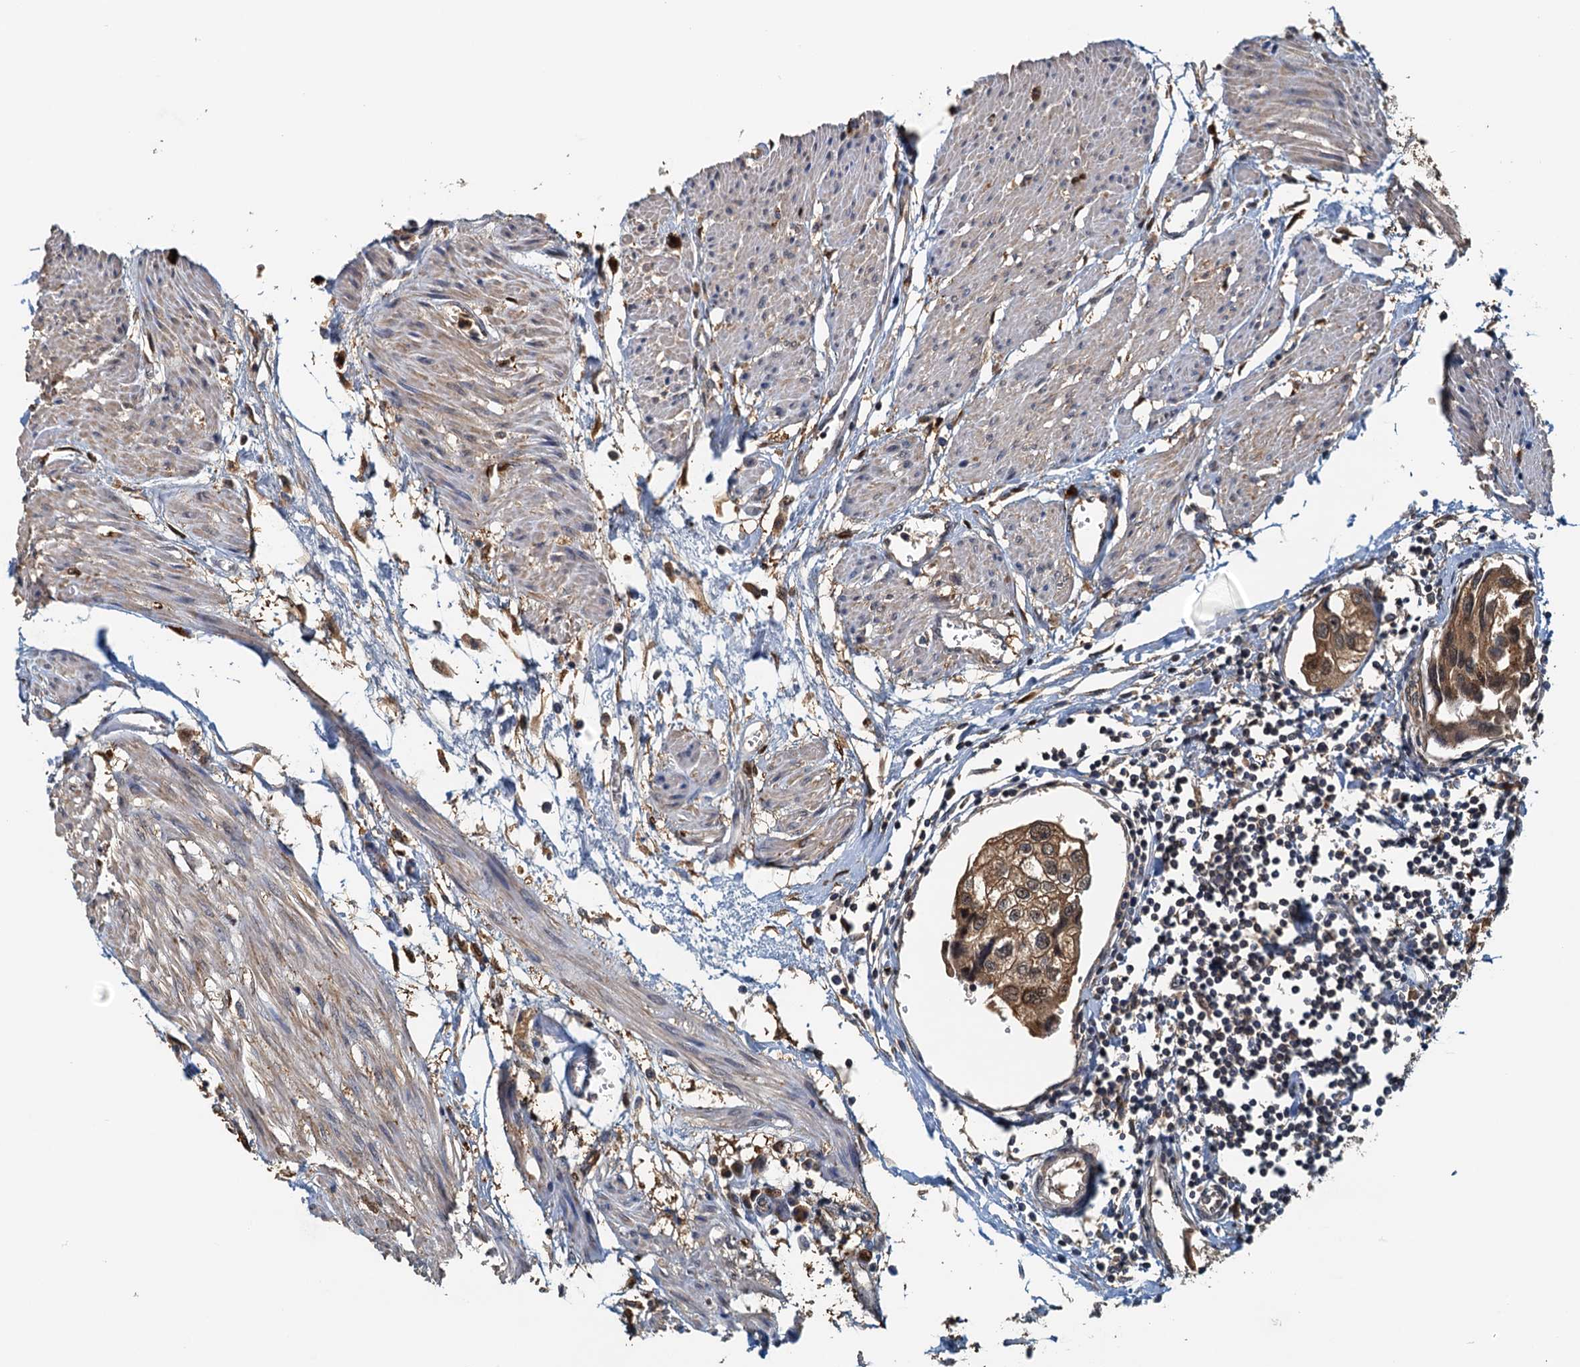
{"staining": {"intensity": "moderate", "quantity": ">75%", "location": "cytoplasmic/membranous"}, "tissue": "urothelial cancer", "cell_type": "Tumor cells", "image_type": "cancer", "snomed": [{"axis": "morphology", "description": "Urothelial carcinoma, High grade"}, {"axis": "topography", "description": "Urinary bladder"}], "caption": "Immunohistochemistry (DAB) staining of urothelial cancer exhibits moderate cytoplasmic/membranous protein staining in about >75% of tumor cells.", "gene": "UBL7", "patient": {"sex": "male", "age": 64}}